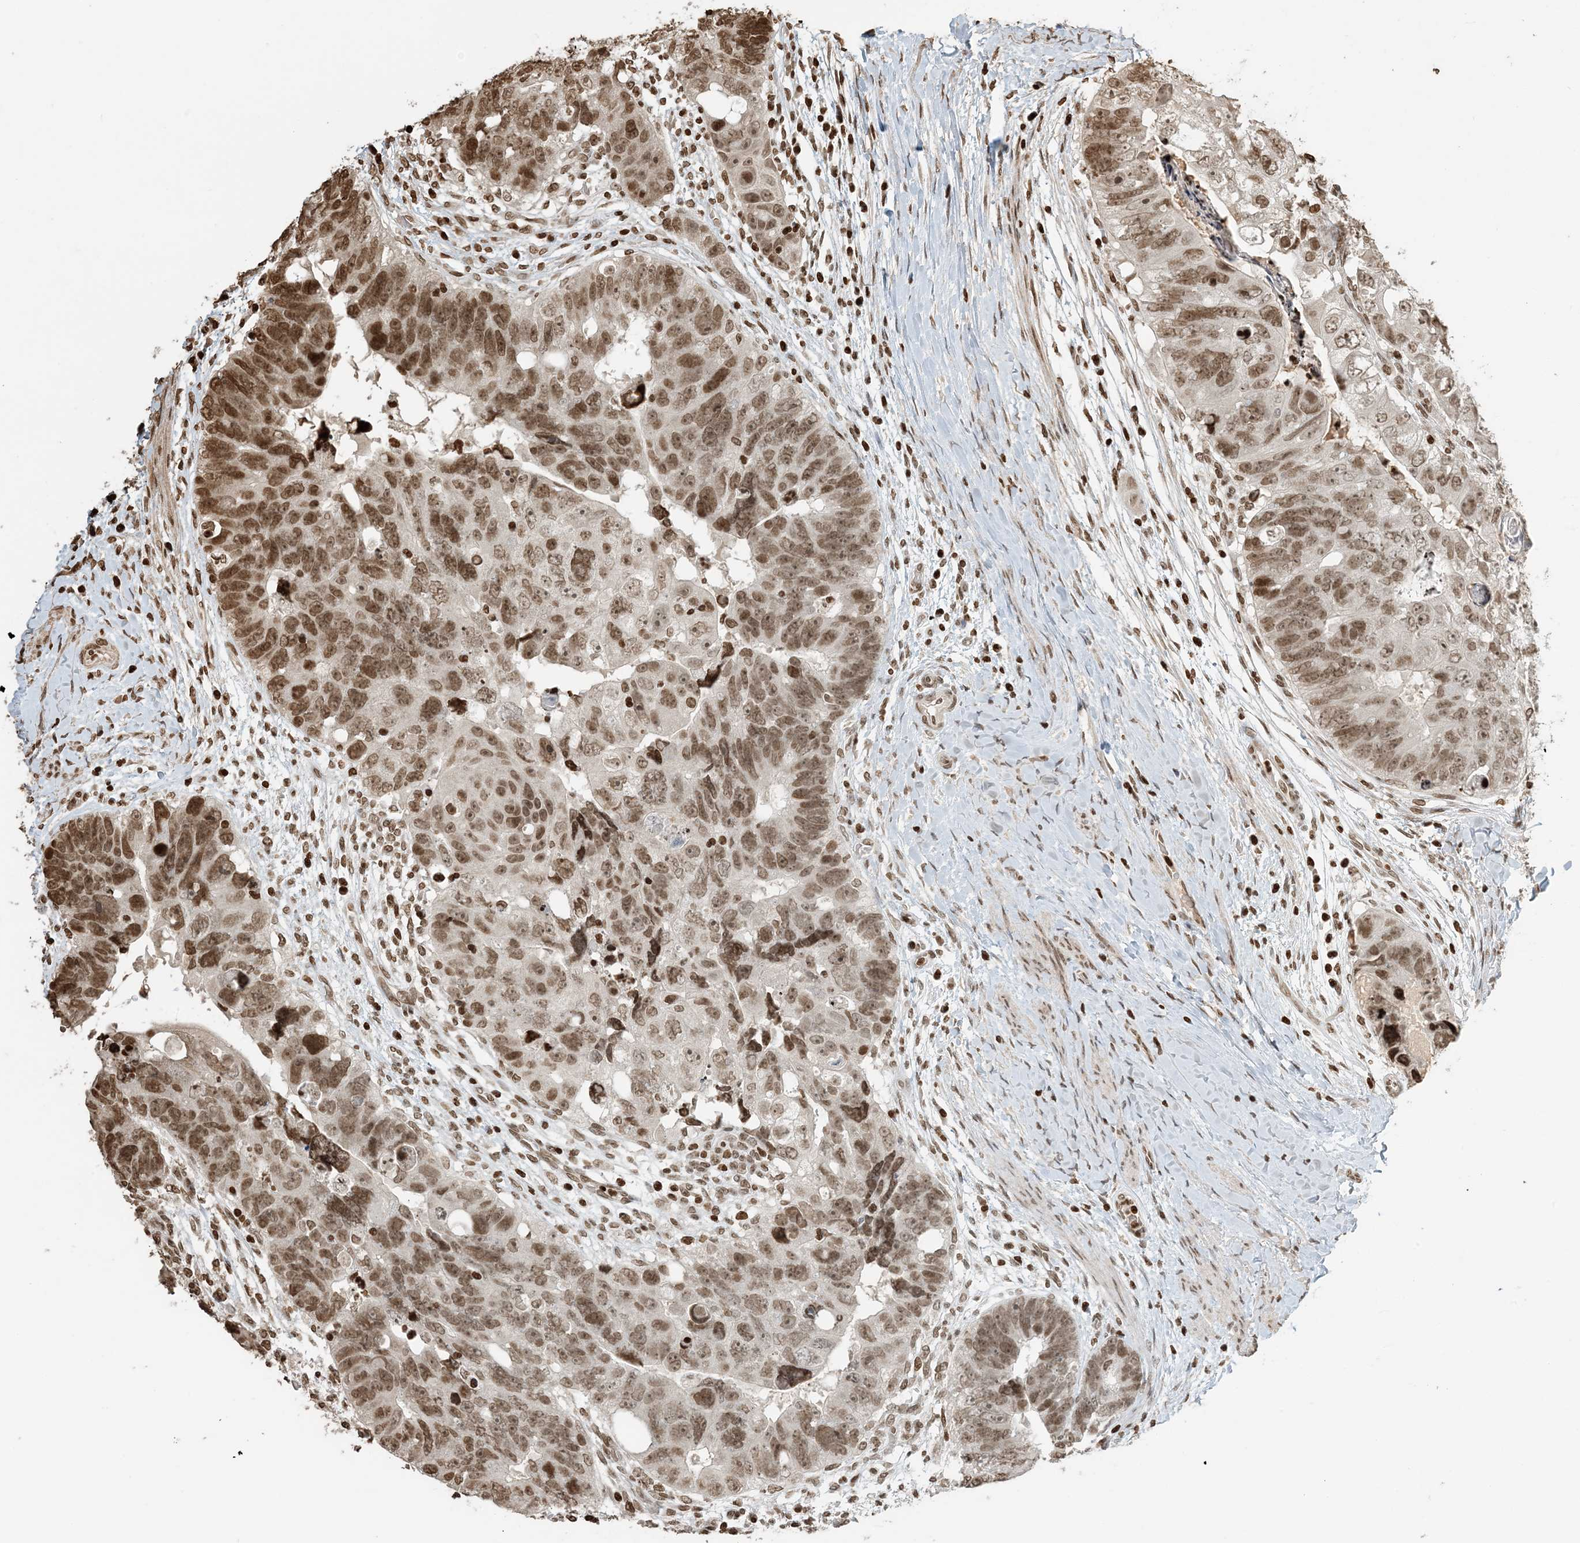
{"staining": {"intensity": "moderate", "quantity": ">75%", "location": "nuclear"}, "tissue": "colorectal cancer", "cell_type": "Tumor cells", "image_type": "cancer", "snomed": [{"axis": "morphology", "description": "Adenocarcinoma, NOS"}, {"axis": "topography", "description": "Rectum"}], "caption": "This micrograph reveals immunohistochemistry (IHC) staining of human colorectal cancer, with medium moderate nuclear positivity in about >75% of tumor cells.", "gene": "H3-3B", "patient": {"sex": "male", "age": 59}}